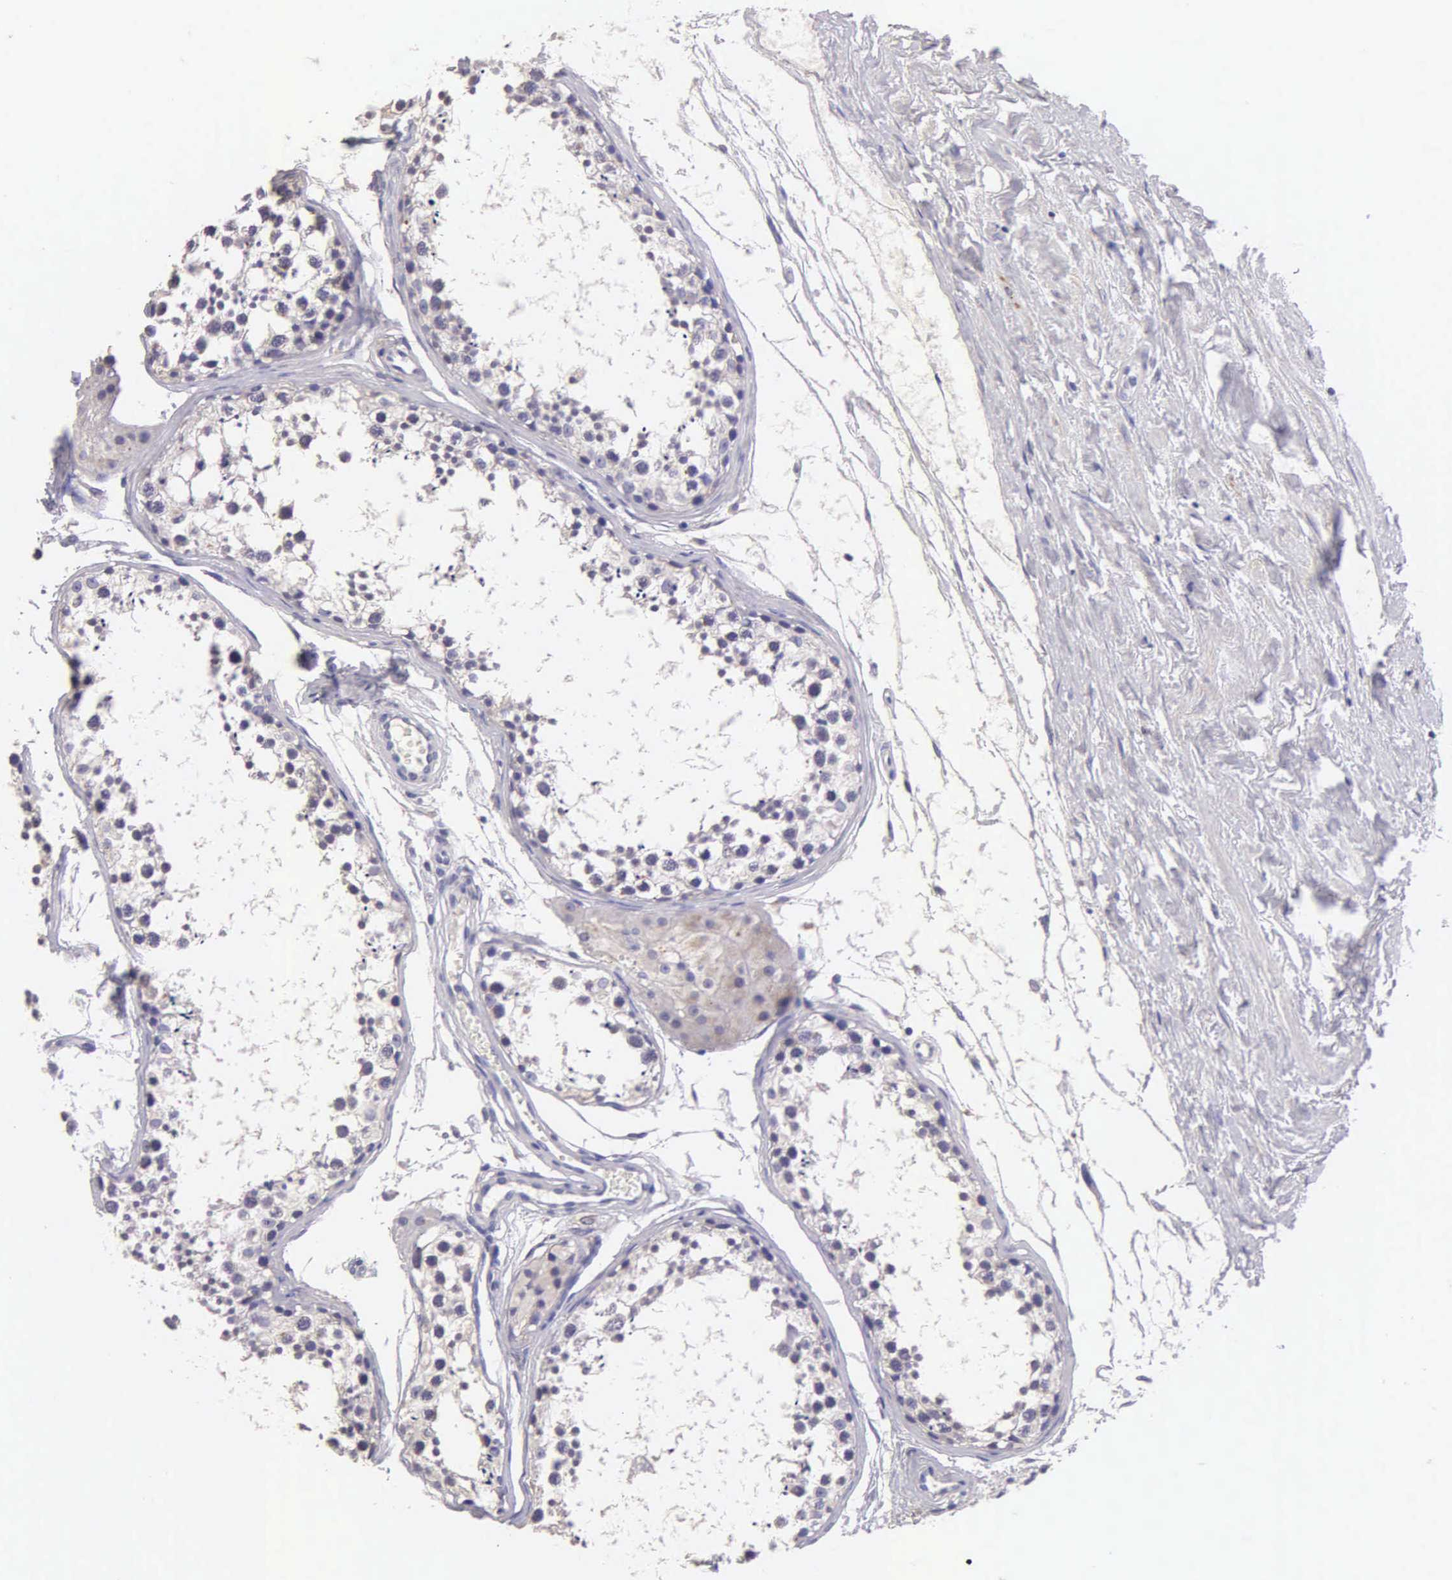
{"staining": {"intensity": "weak", "quantity": "<25%", "location": "cytoplasmic/membranous"}, "tissue": "testis", "cell_type": "Cells in seminiferous ducts", "image_type": "normal", "snomed": [{"axis": "morphology", "description": "Normal tissue, NOS"}, {"axis": "topography", "description": "Testis"}], "caption": "DAB (3,3'-diaminobenzidine) immunohistochemical staining of normal human testis demonstrates no significant staining in cells in seminiferous ducts.", "gene": "ESR1", "patient": {"sex": "male", "age": 57}}